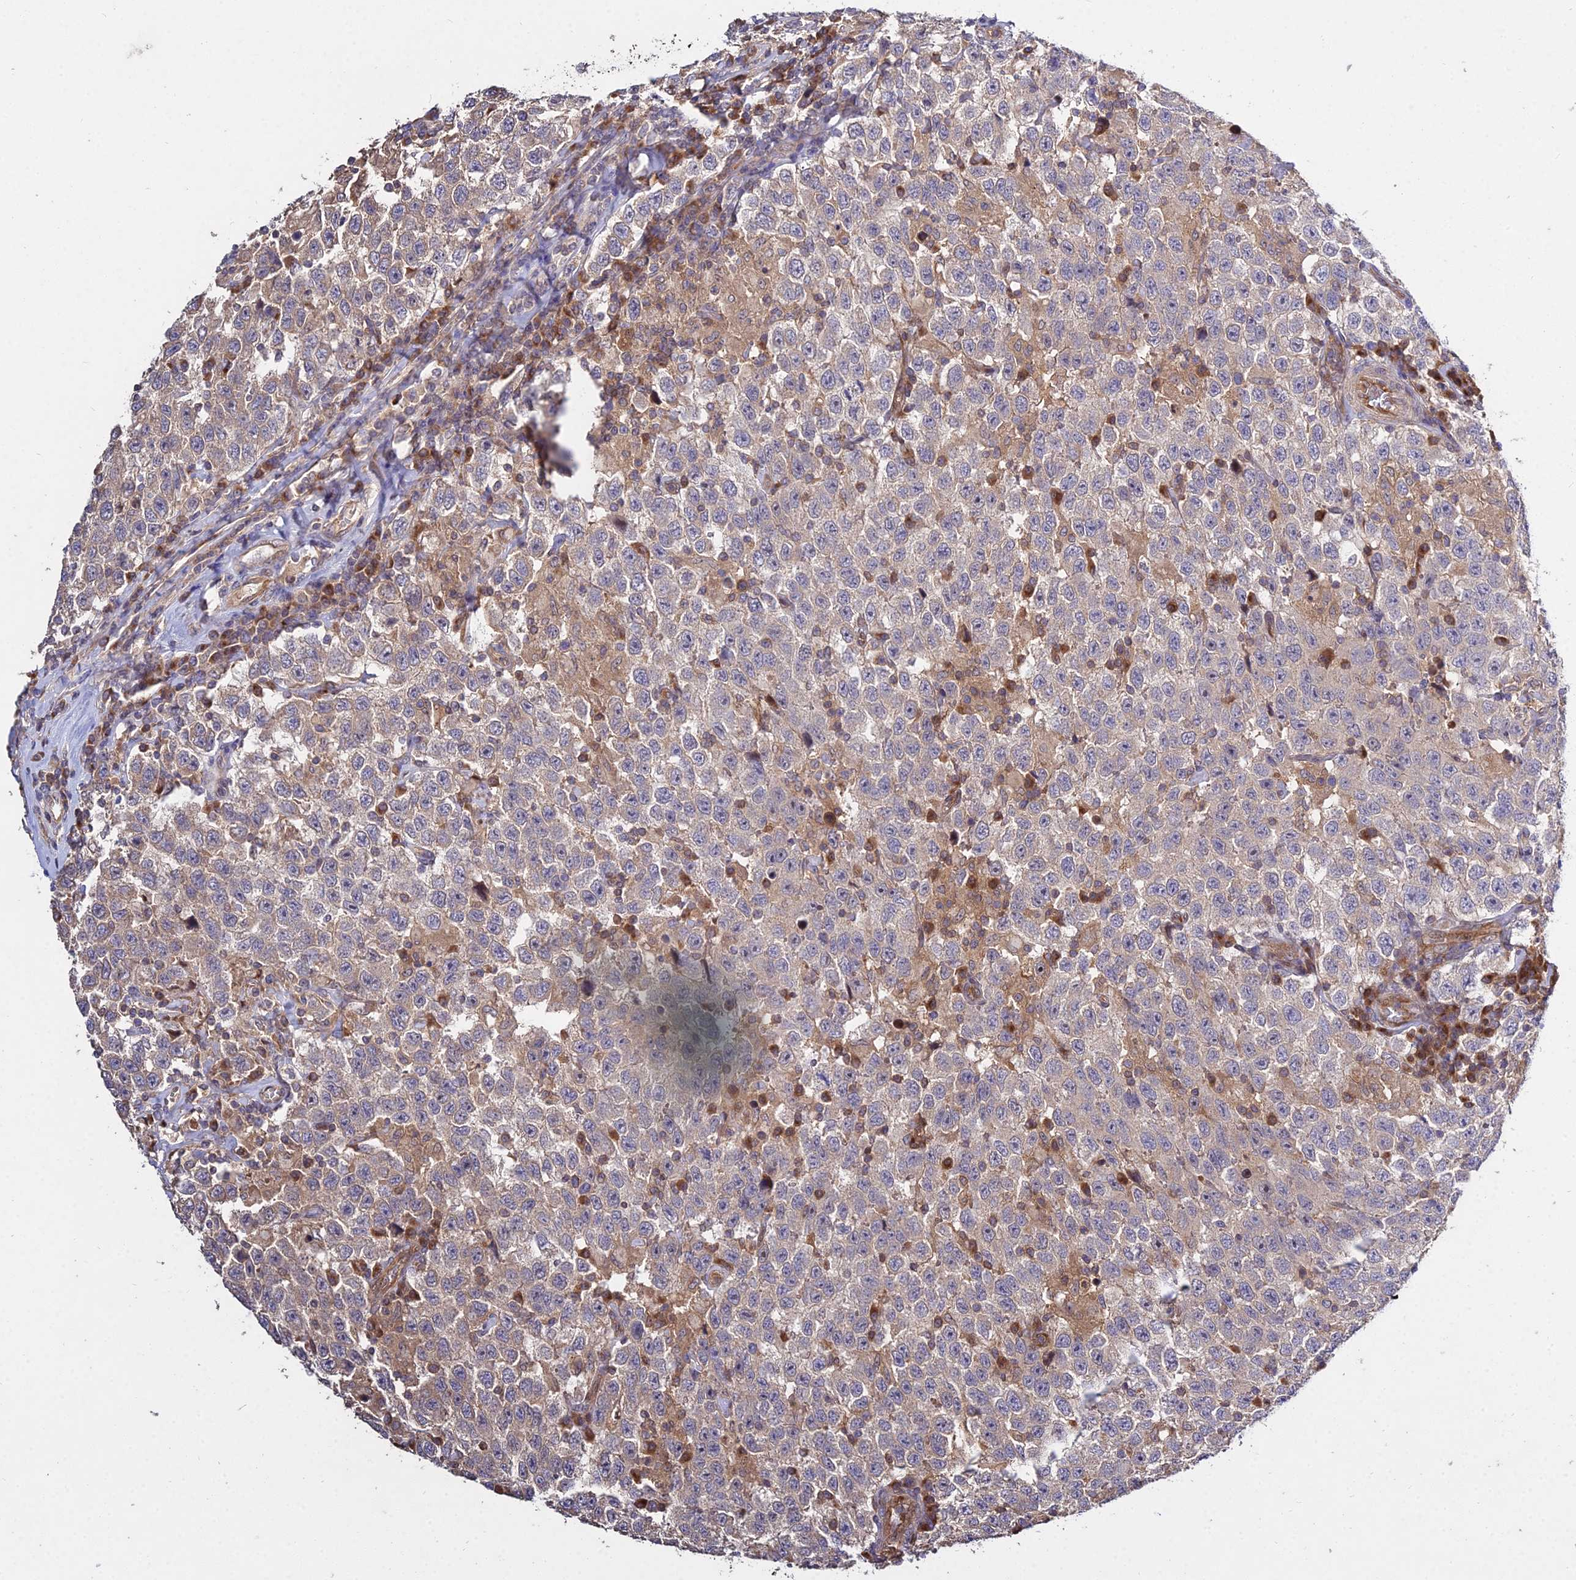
{"staining": {"intensity": "negative", "quantity": "none", "location": "none"}, "tissue": "testis cancer", "cell_type": "Tumor cells", "image_type": "cancer", "snomed": [{"axis": "morphology", "description": "Seminoma, NOS"}, {"axis": "topography", "description": "Testis"}], "caption": "Immunohistochemistry of testis cancer (seminoma) exhibits no expression in tumor cells.", "gene": "GRTP1", "patient": {"sex": "male", "age": 41}}